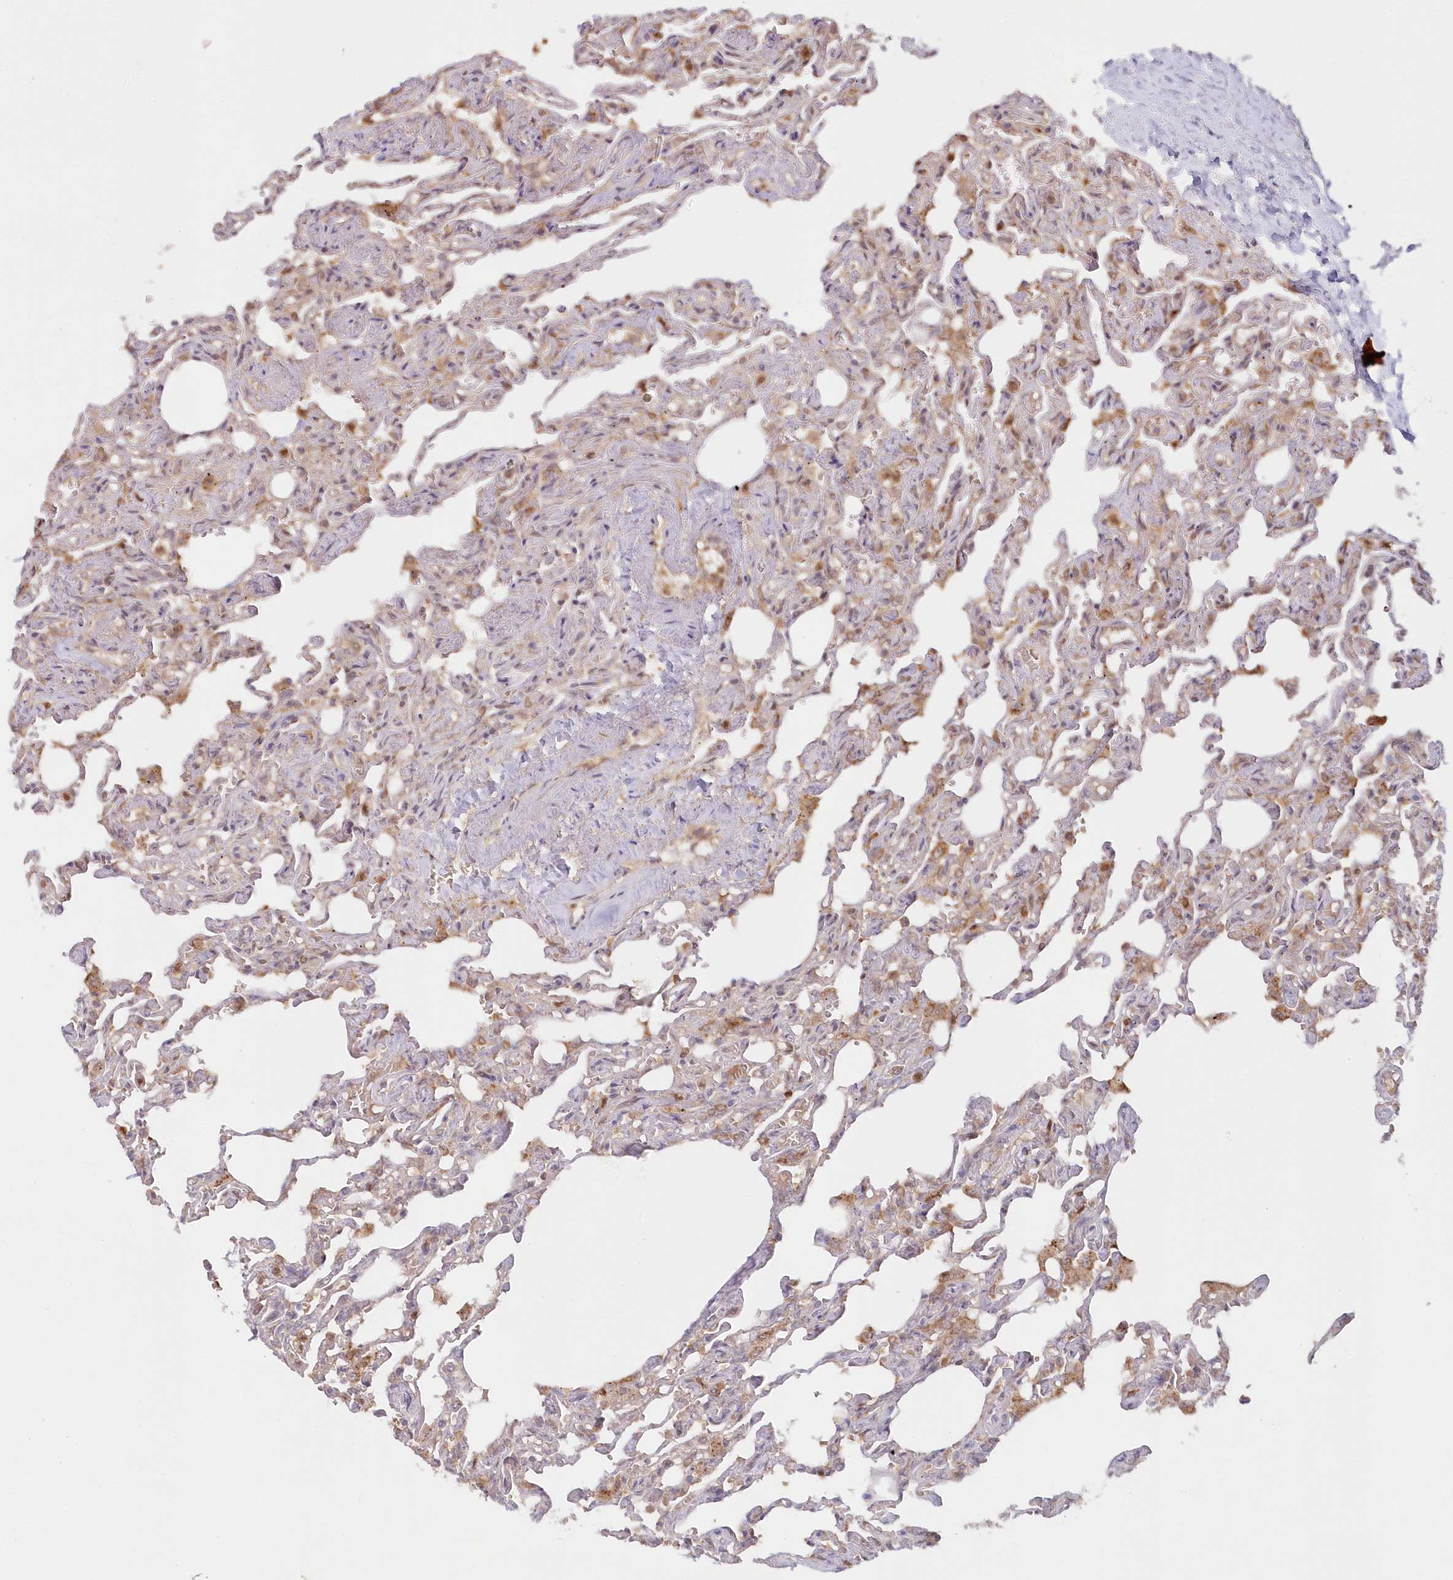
{"staining": {"intensity": "moderate", "quantity": "25%-75%", "location": "cytoplasmic/membranous"}, "tissue": "lung", "cell_type": "Alveolar cells", "image_type": "normal", "snomed": [{"axis": "morphology", "description": "Normal tissue, NOS"}, {"axis": "topography", "description": "Lung"}], "caption": "There is medium levels of moderate cytoplasmic/membranous expression in alveolar cells of benign lung, as demonstrated by immunohistochemical staining (brown color).", "gene": "GBE1", "patient": {"sex": "male", "age": 21}}